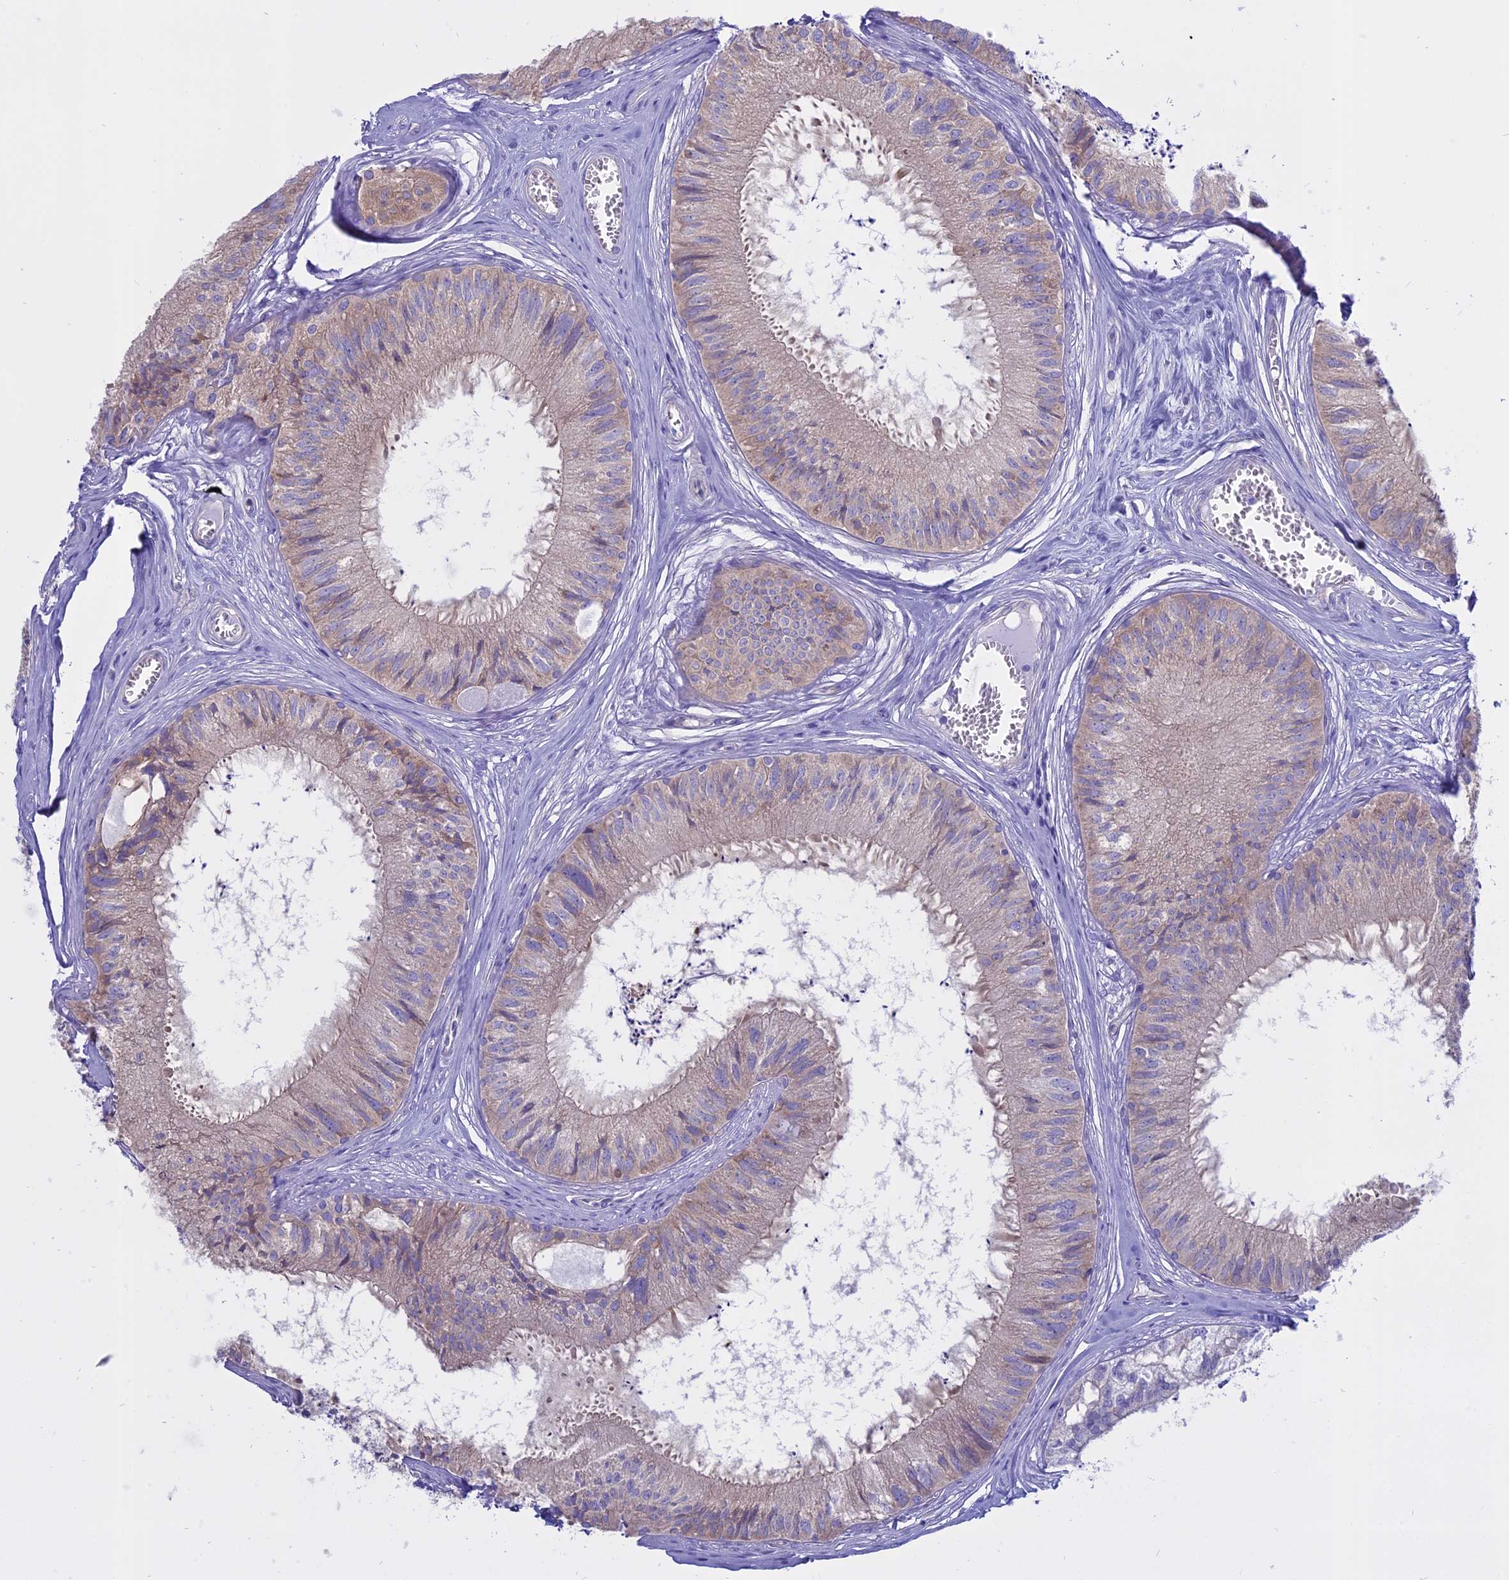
{"staining": {"intensity": "weak", "quantity": ">75%", "location": "cytoplasmic/membranous"}, "tissue": "epididymis", "cell_type": "Glandular cells", "image_type": "normal", "snomed": [{"axis": "morphology", "description": "Normal tissue, NOS"}, {"axis": "topography", "description": "Epididymis"}], "caption": "Normal epididymis reveals weak cytoplasmic/membranous staining in about >75% of glandular cells, visualized by immunohistochemistry. The staining was performed using DAB to visualize the protein expression in brown, while the nuclei were stained in blue with hematoxylin (Magnification: 20x).", "gene": "AHCYL1", "patient": {"sex": "male", "age": 79}}